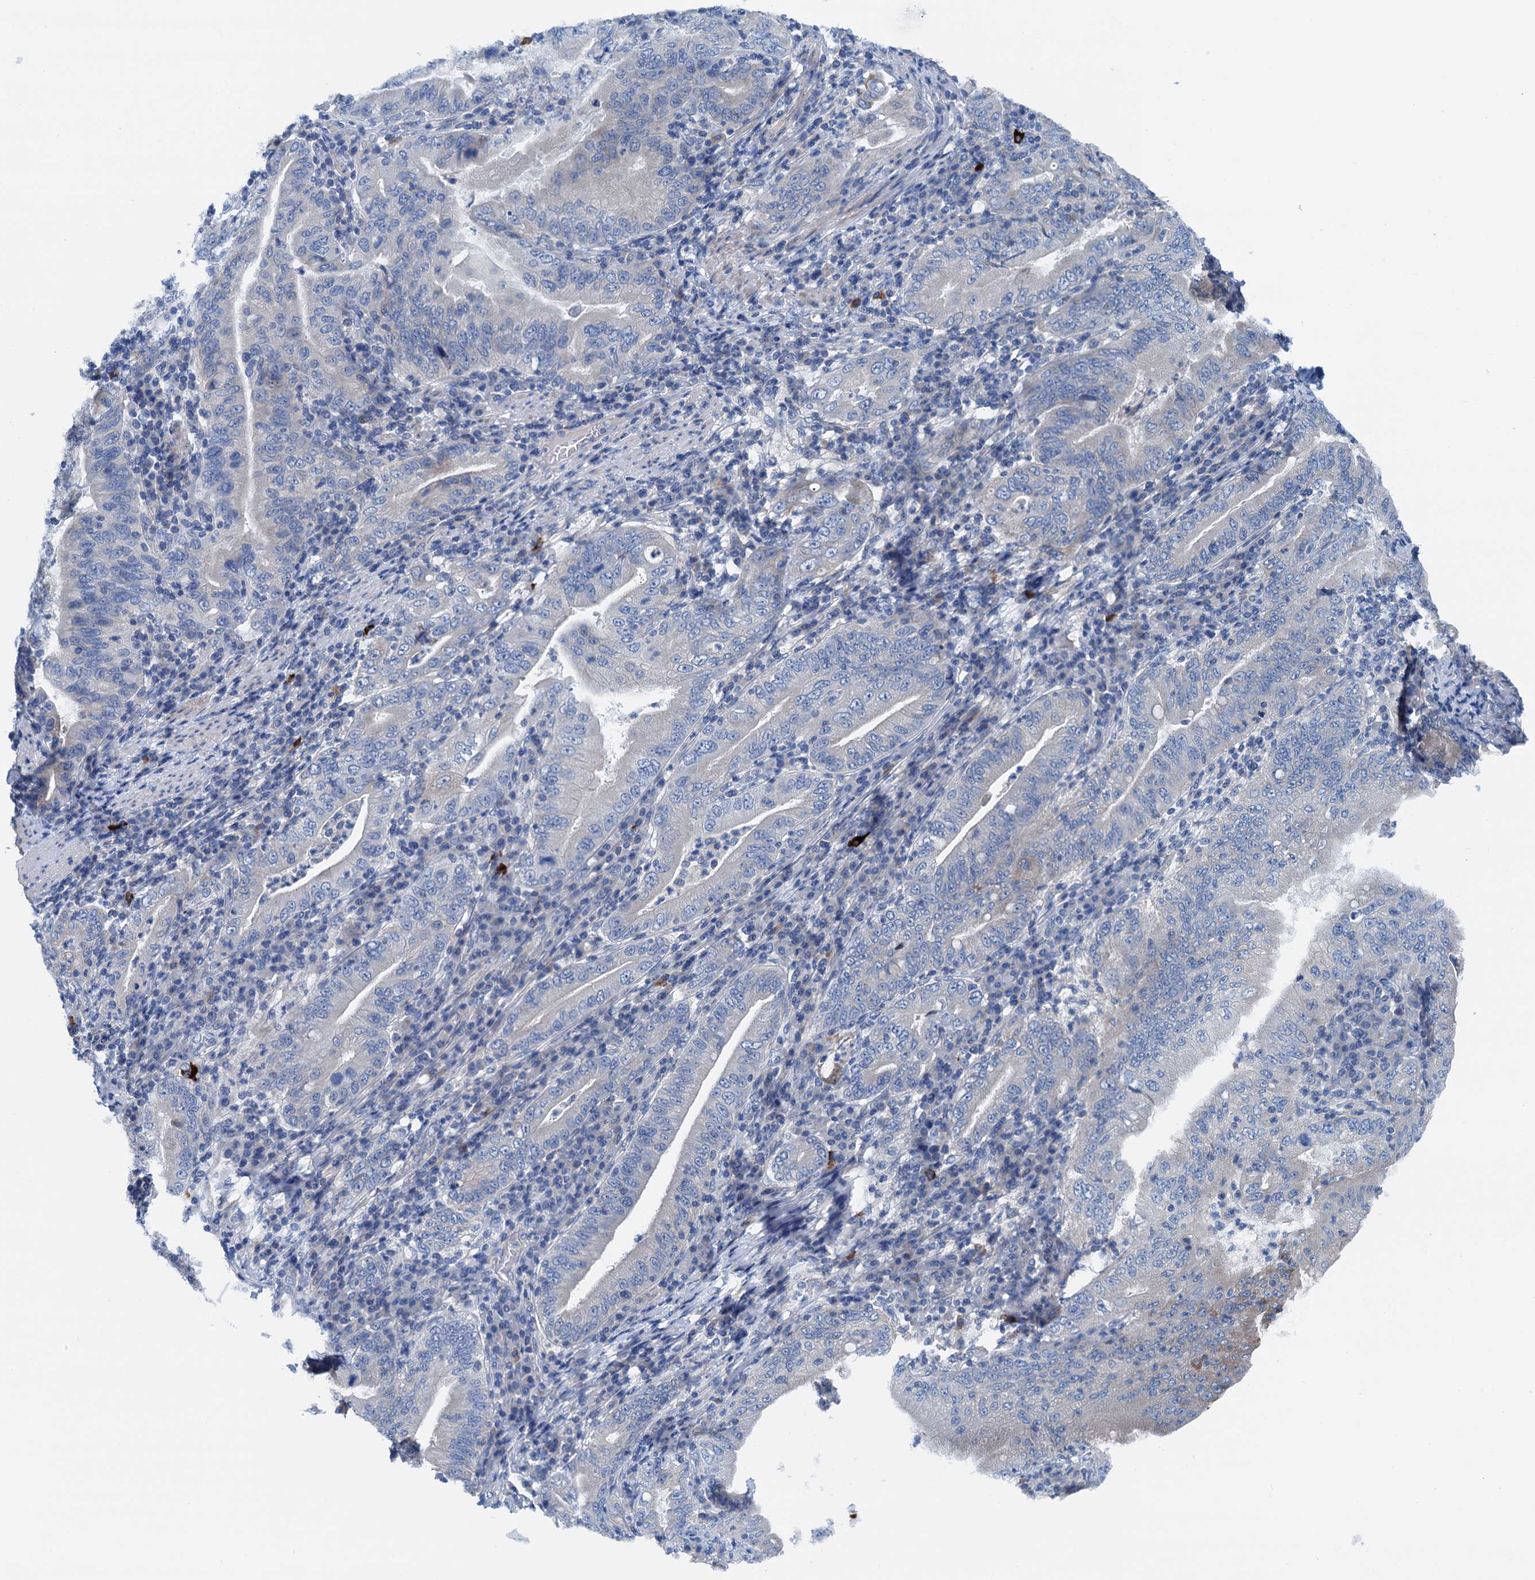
{"staining": {"intensity": "negative", "quantity": "none", "location": "none"}, "tissue": "stomach cancer", "cell_type": "Tumor cells", "image_type": "cancer", "snomed": [{"axis": "morphology", "description": "Normal tissue, NOS"}, {"axis": "morphology", "description": "Adenocarcinoma, NOS"}, {"axis": "topography", "description": "Esophagus"}, {"axis": "topography", "description": "Stomach, upper"}, {"axis": "topography", "description": "Peripheral nerve tissue"}], "caption": "This is an immunohistochemistry image of human stomach cancer (adenocarcinoma). There is no positivity in tumor cells.", "gene": "KNDC1", "patient": {"sex": "male", "age": 62}}